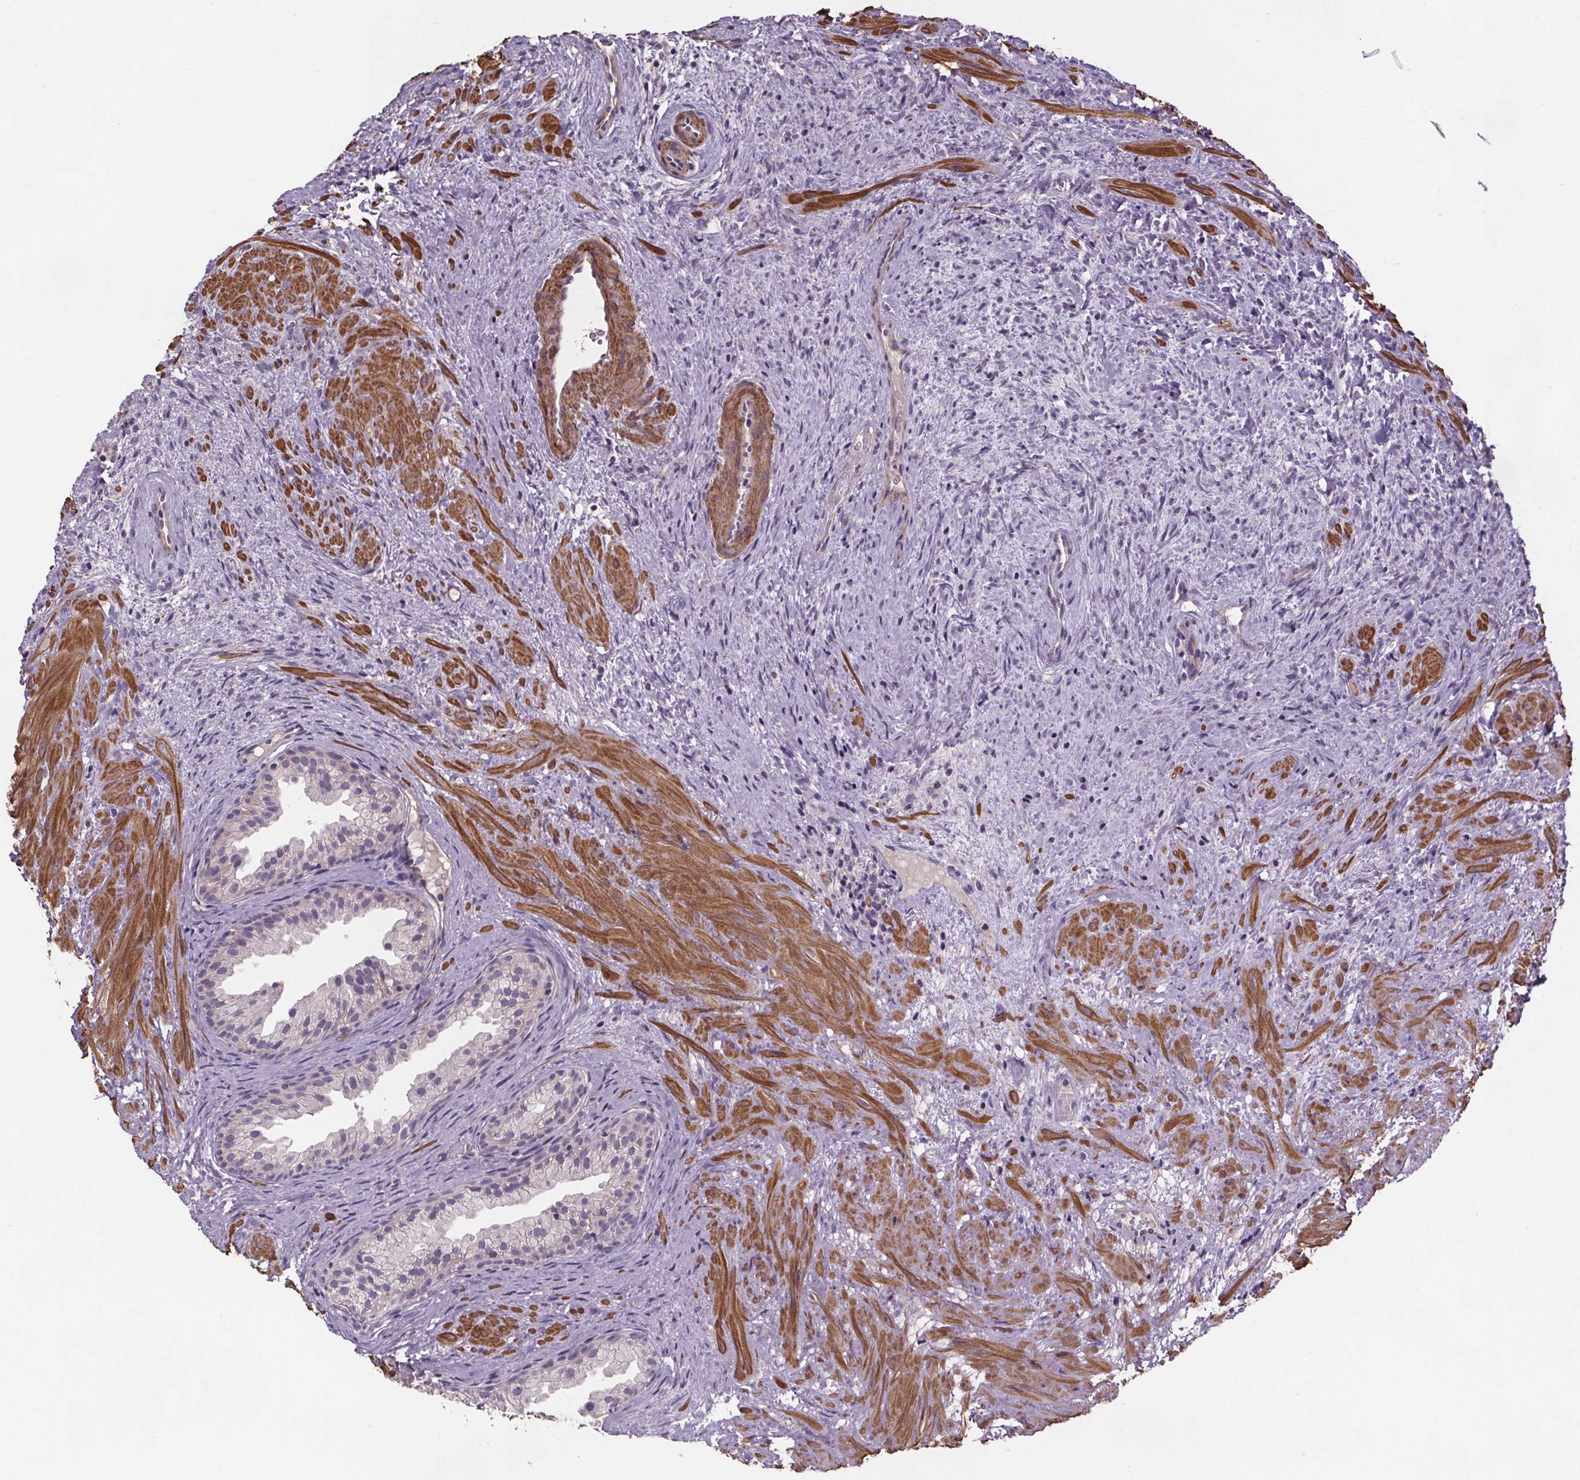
{"staining": {"intensity": "negative", "quantity": "none", "location": "none"}, "tissue": "prostate cancer", "cell_type": "Tumor cells", "image_type": "cancer", "snomed": [{"axis": "morphology", "description": "Adenocarcinoma, High grade"}, {"axis": "topography", "description": "Prostate"}], "caption": "Protein analysis of prostate high-grade adenocarcinoma shows no significant expression in tumor cells. Nuclei are stained in blue.", "gene": "CLN3", "patient": {"sex": "male", "age": 90}}